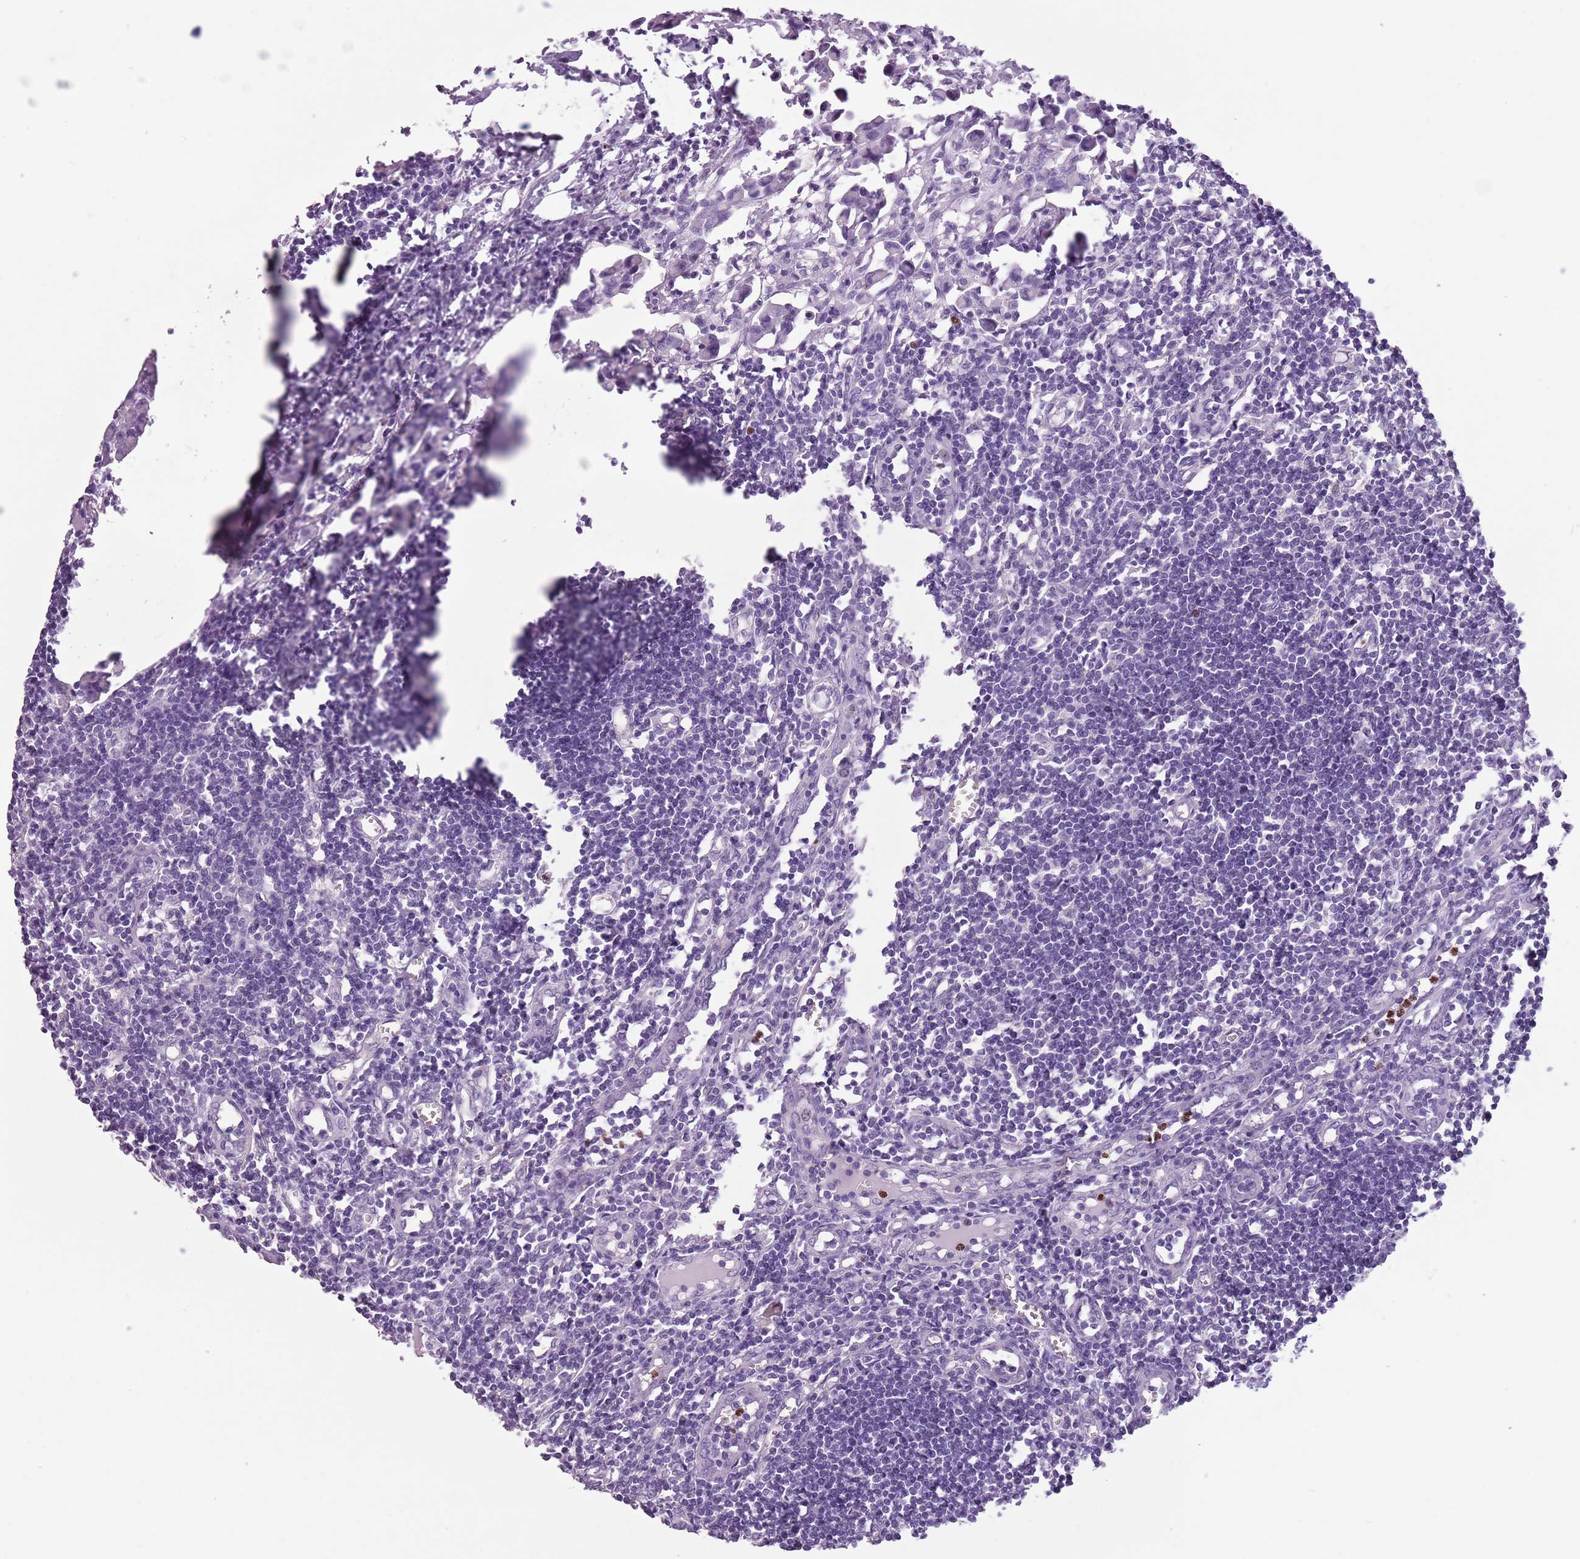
{"staining": {"intensity": "negative", "quantity": "none", "location": "none"}, "tissue": "lymph node", "cell_type": "Germinal center cells", "image_type": "normal", "snomed": [{"axis": "morphology", "description": "Normal tissue, NOS"}, {"axis": "morphology", "description": "Malignant melanoma, Metastatic site"}, {"axis": "topography", "description": "Lymph node"}], "caption": "Immunohistochemistry photomicrograph of normal lymph node: lymph node stained with DAB (3,3'-diaminobenzidine) displays no significant protein positivity in germinal center cells.", "gene": "CELF6", "patient": {"sex": "male", "age": 41}}